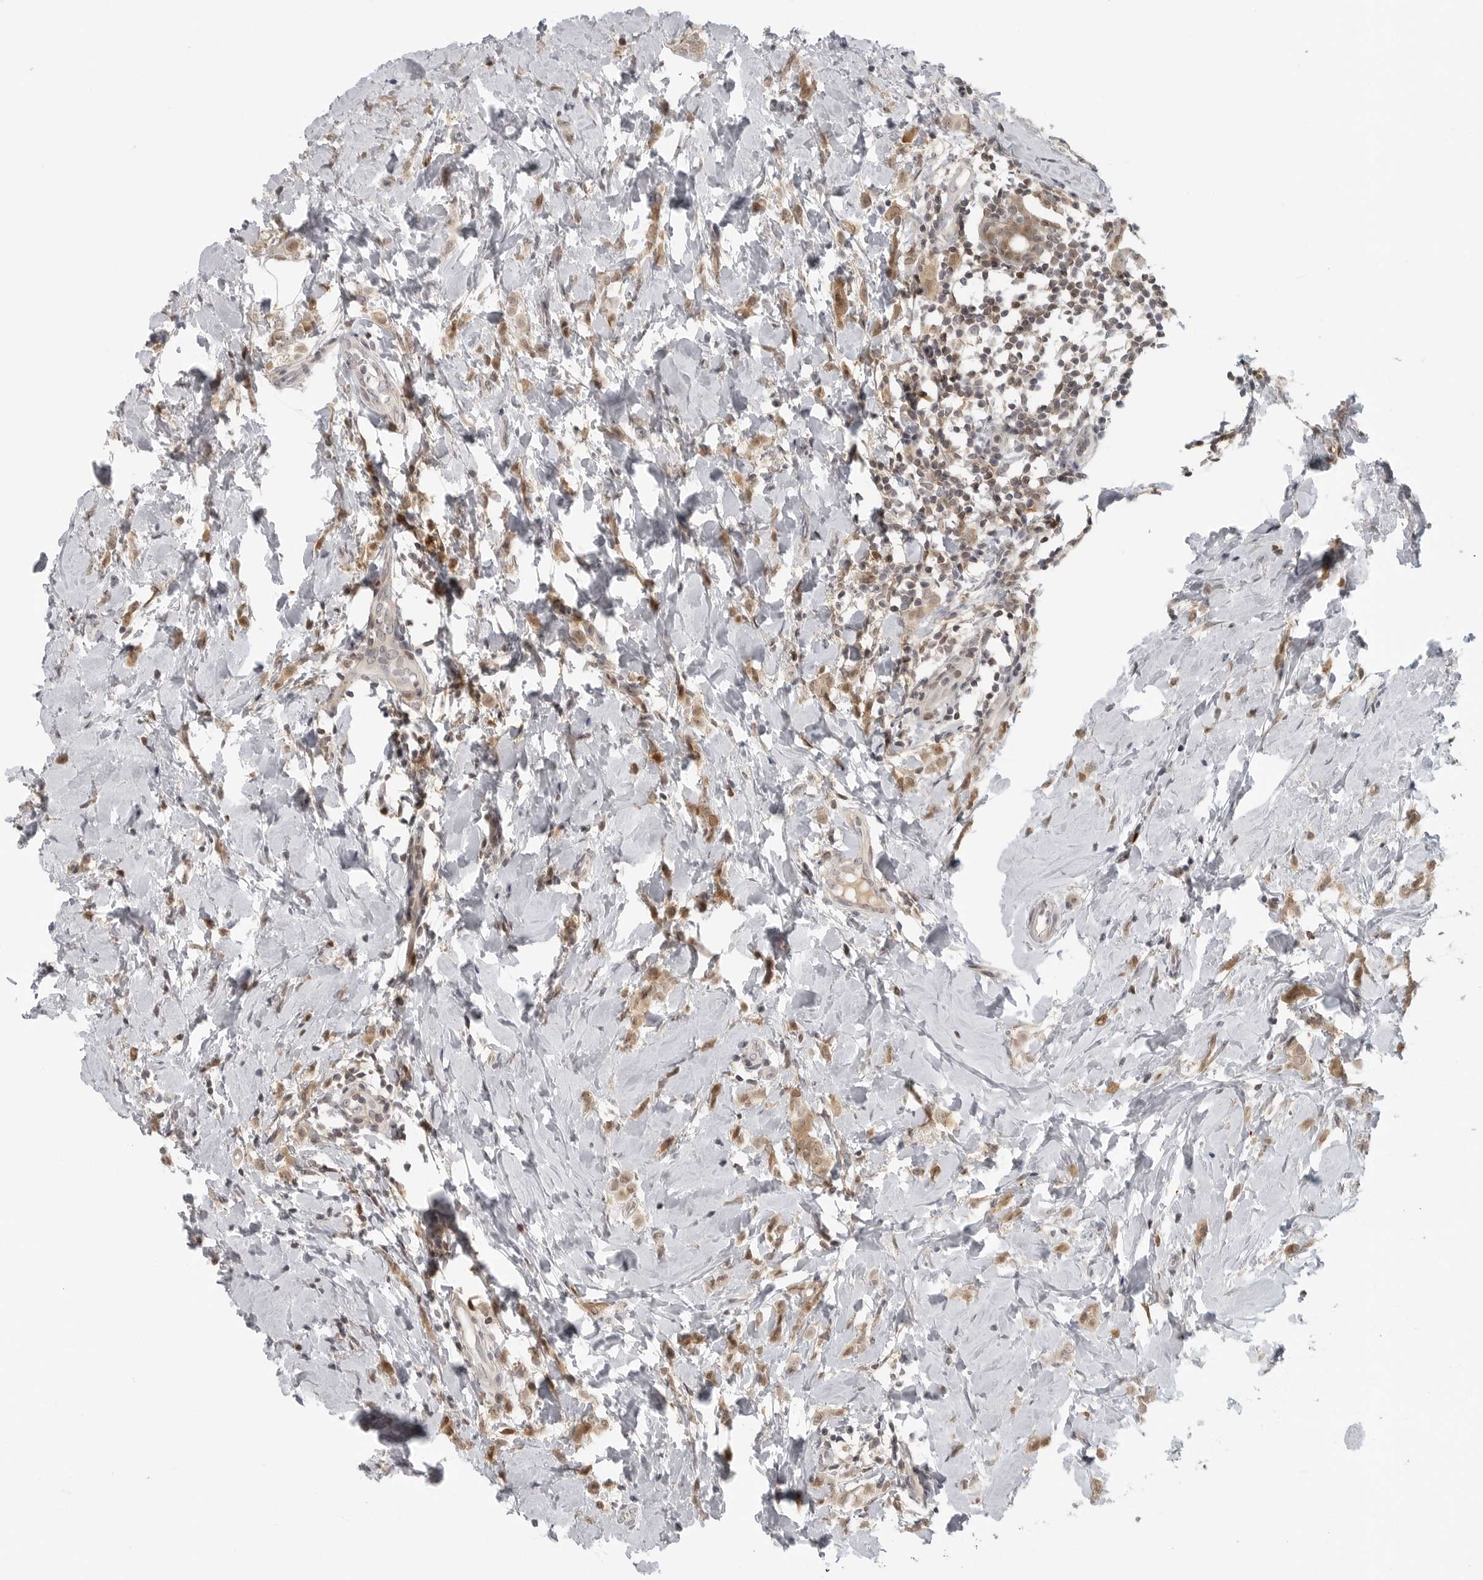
{"staining": {"intensity": "moderate", "quantity": ">75%", "location": "cytoplasmic/membranous"}, "tissue": "breast cancer", "cell_type": "Tumor cells", "image_type": "cancer", "snomed": [{"axis": "morphology", "description": "Lobular carcinoma"}, {"axis": "topography", "description": "Breast"}], "caption": "Human breast cancer stained with a protein marker reveals moderate staining in tumor cells.", "gene": "CTIF", "patient": {"sex": "female", "age": 47}}